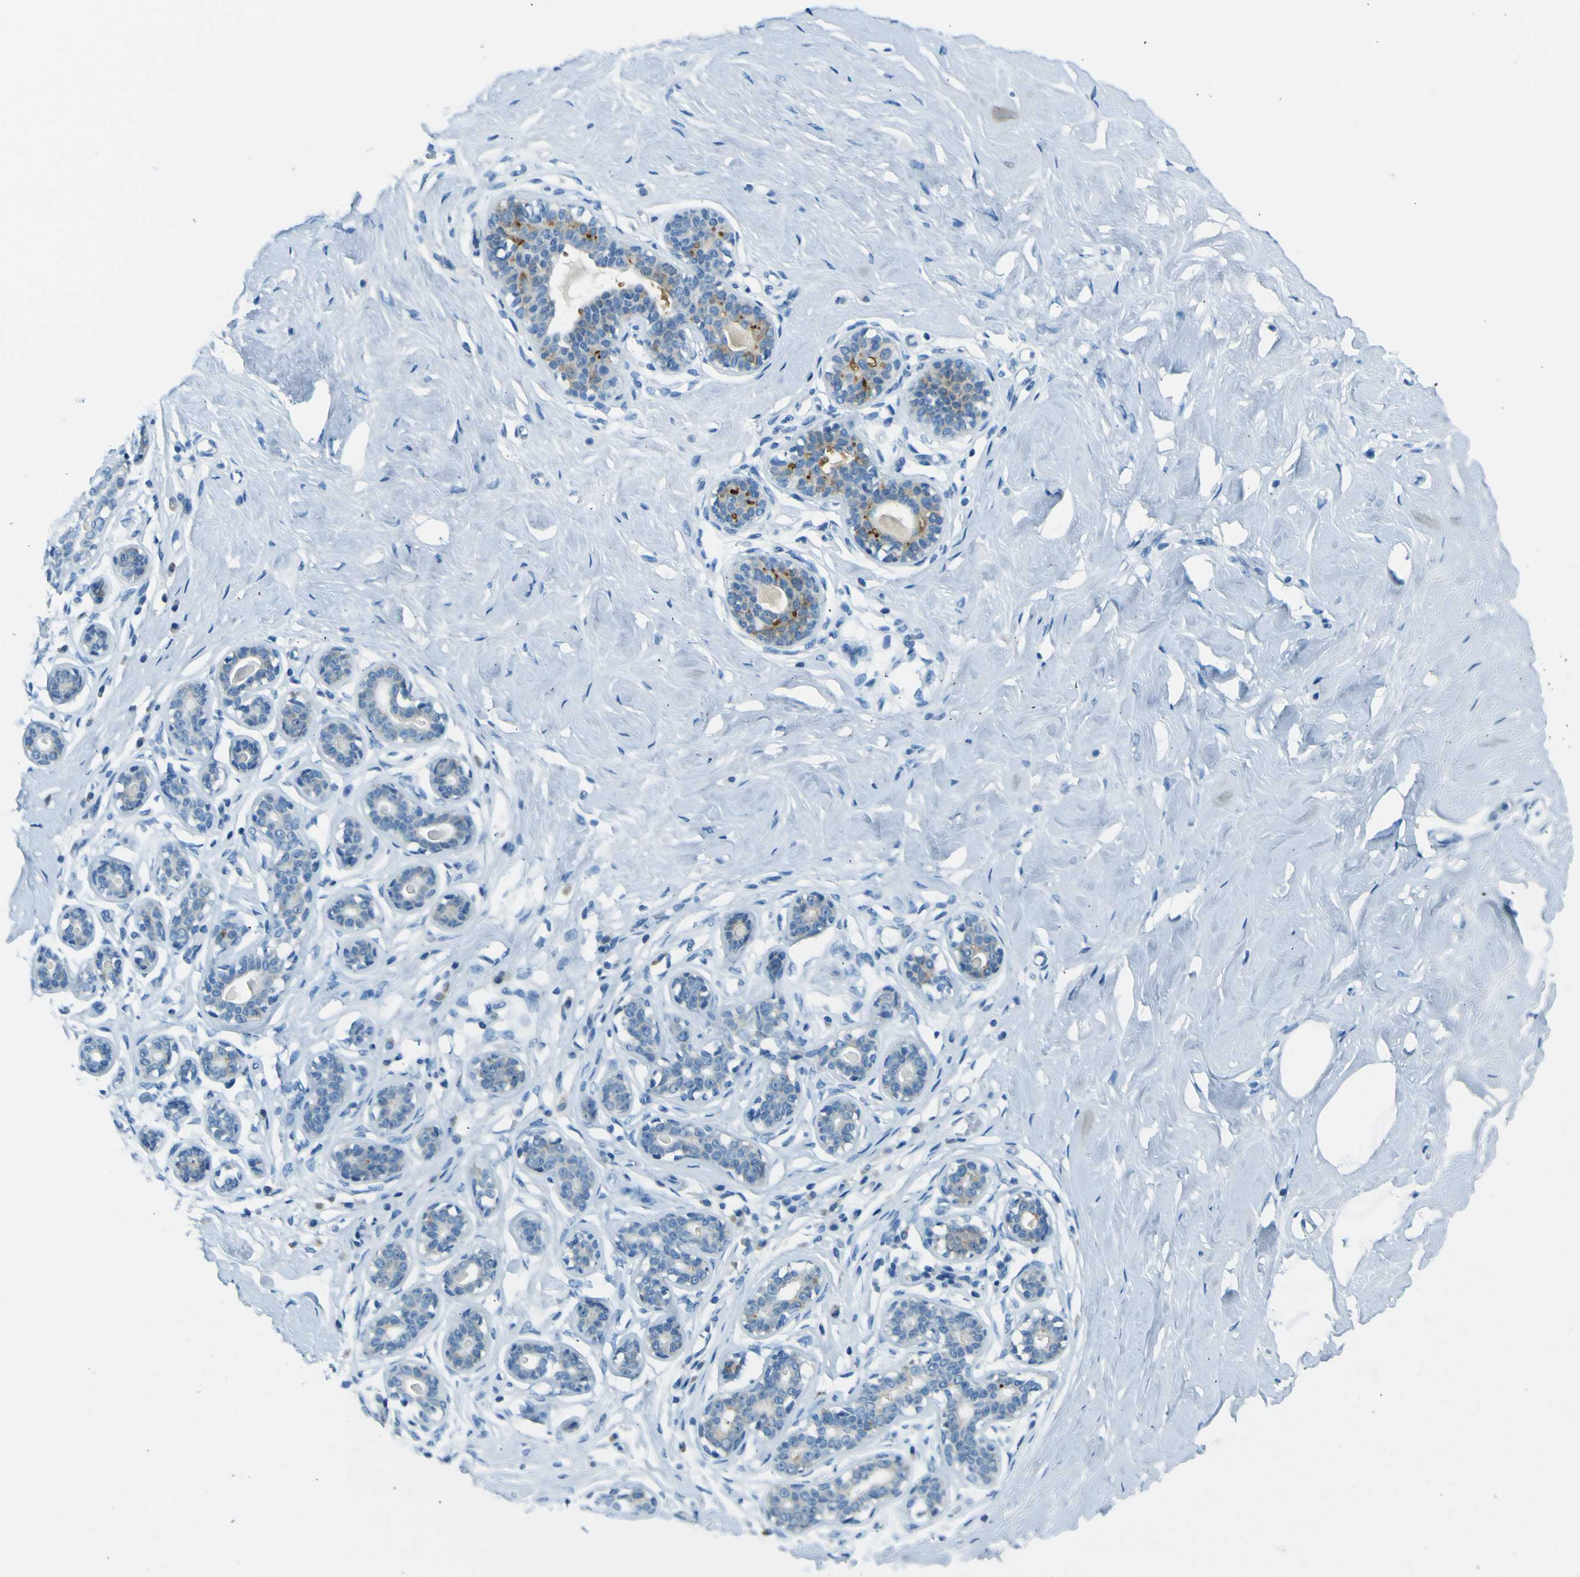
{"staining": {"intensity": "negative", "quantity": "none", "location": "none"}, "tissue": "breast", "cell_type": "Adipocytes", "image_type": "normal", "snomed": [{"axis": "morphology", "description": "Normal tissue, NOS"}, {"axis": "topography", "description": "Breast"}], "caption": "A high-resolution micrograph shows IHC staining of unremarkable breast, which exhibits no significant staining in adipocytes. (Brightfield microscopy of DAB (3,3'-diaminobenzidine) IHC at high magnification).", "gene": "SORCS1", "patient": {"sex": "female", "age": 23}}